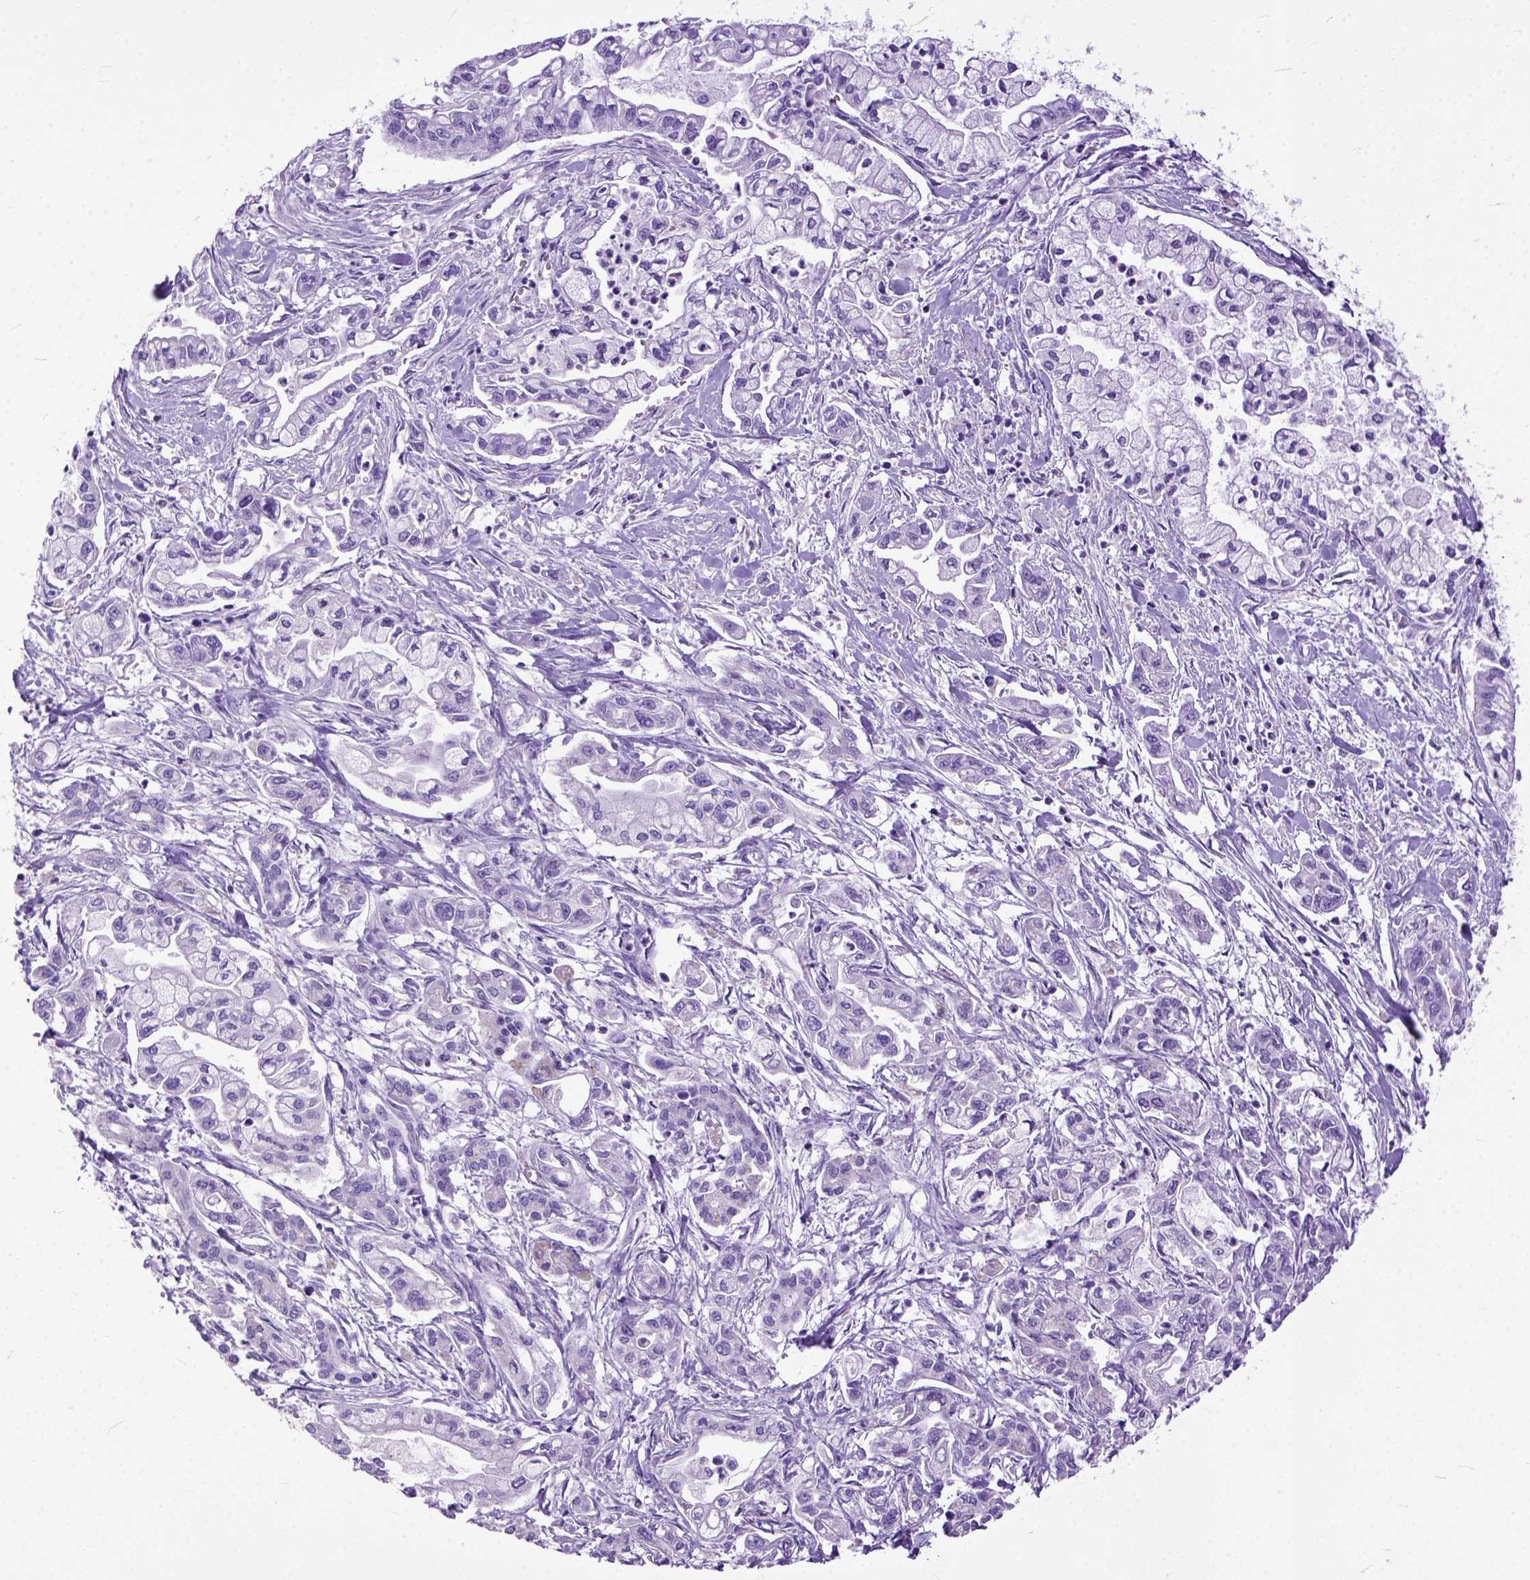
{"staining": {"intensity": "negative", "quantity": "none", "location": "none"}, "tissue": "pancreatic cancer", "cell_type": "Tumor cells", "image_type": "cancer", "snomed": [{"axis": "morphology", "description": "Adenocarcinoma, NOS"}, {"axis": "topography", "description": "Pancreas"}], "caption": "This is an immunohistochemistry (IHC) photomicrograph of human pancreatic cancer. There is no positivity in tumor cells.", "gene": "CRB1", "patient": {"sex": "male", "age": 54}}